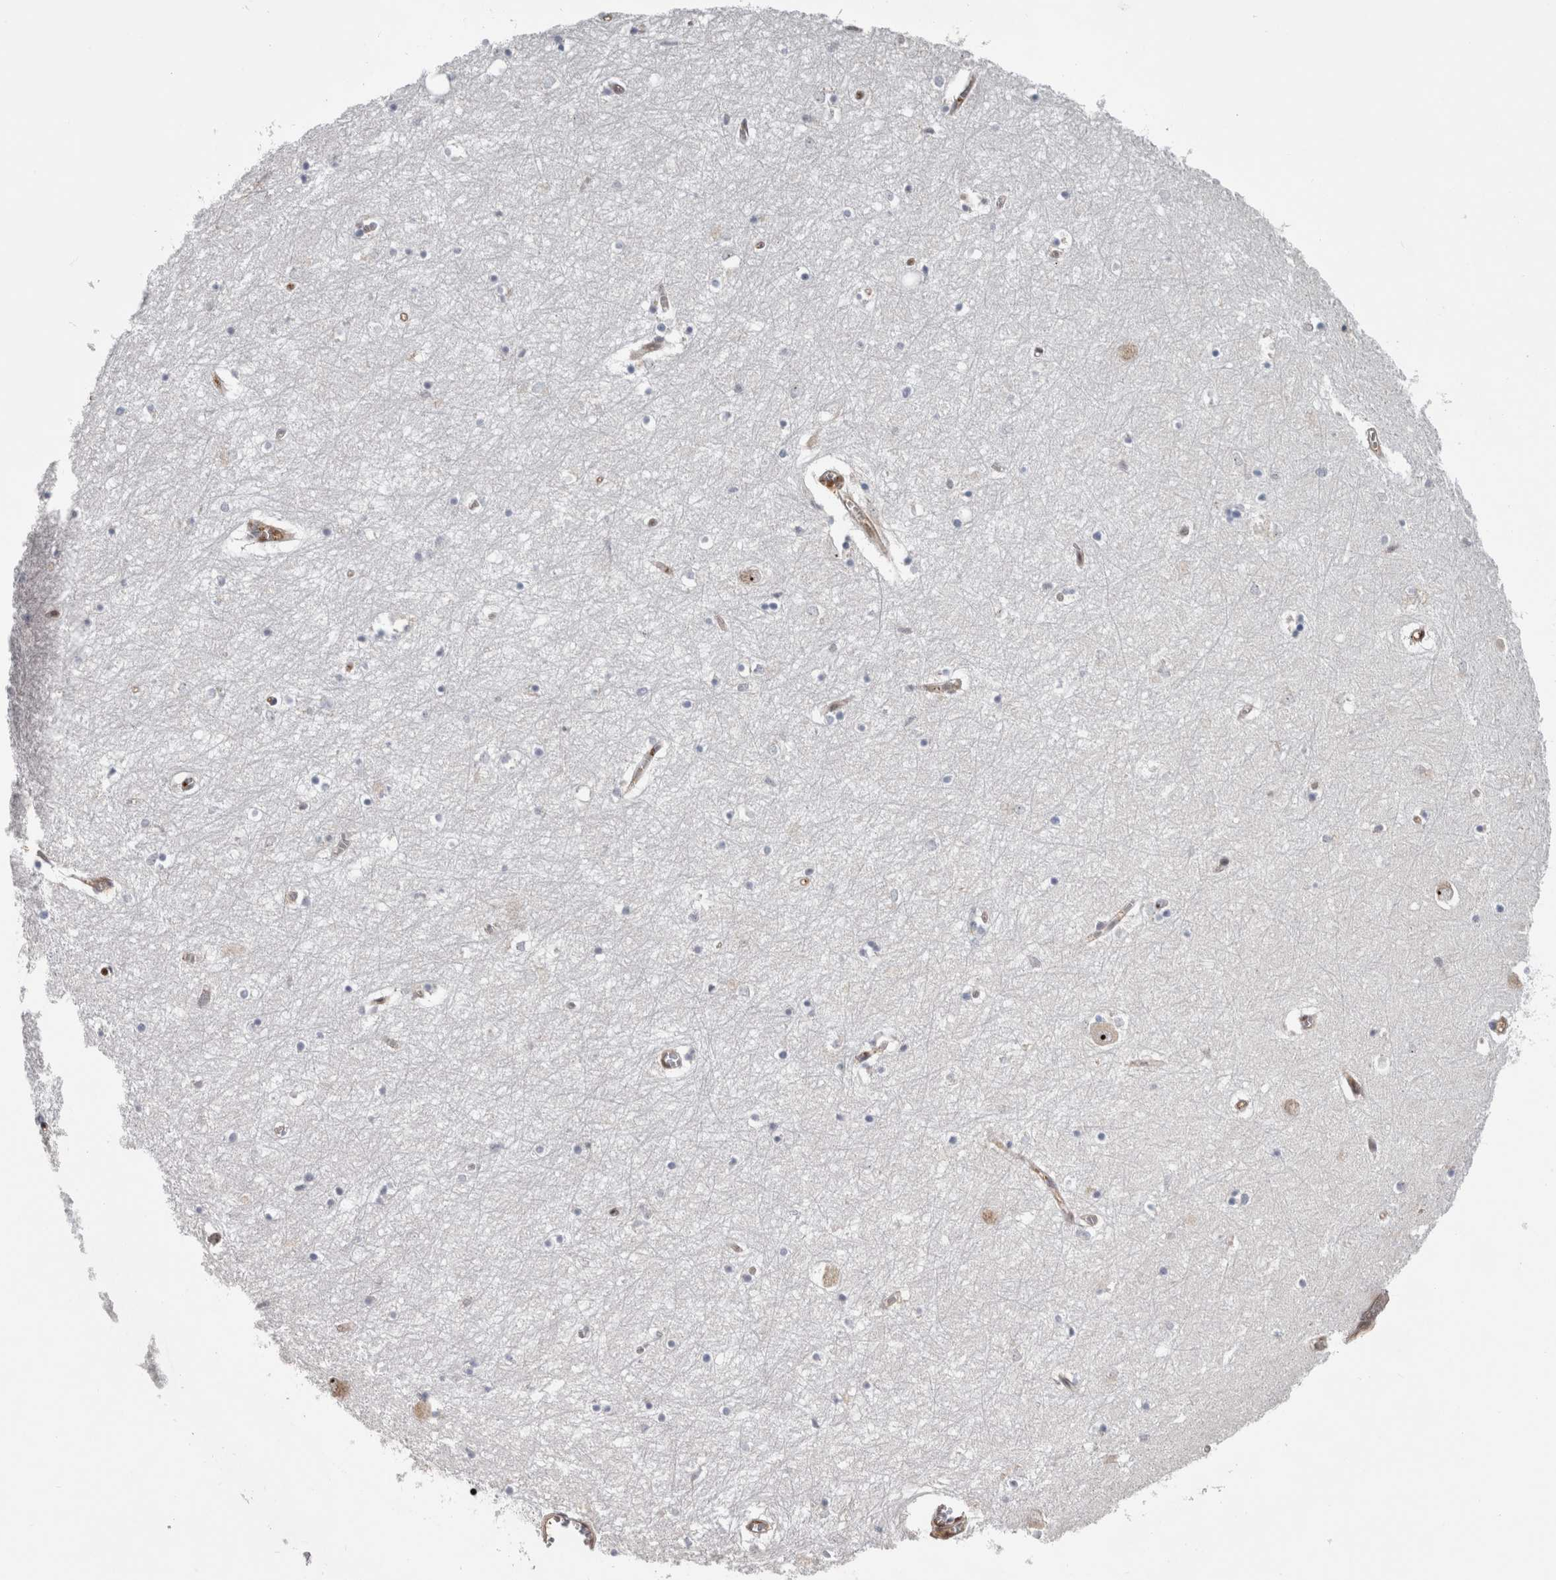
{"staining": {"intensity": "weak", "quantity": "<25%", "location": "nuclear"}, "tissue": "hippocampus", "cell_type": "Glial cells", "image_type": "normal", "snomed": [{"axis": "morphology", "description": "Normal tissue, NOS"}, {"axis": "topography", "description": "Hippocampus"}], "caption": "Human hippocampus stained for a protein using IHC exhibits no expression in glial cells.", "gene": "TDRD7", "patient": {"sex": "male", "age": 70}}